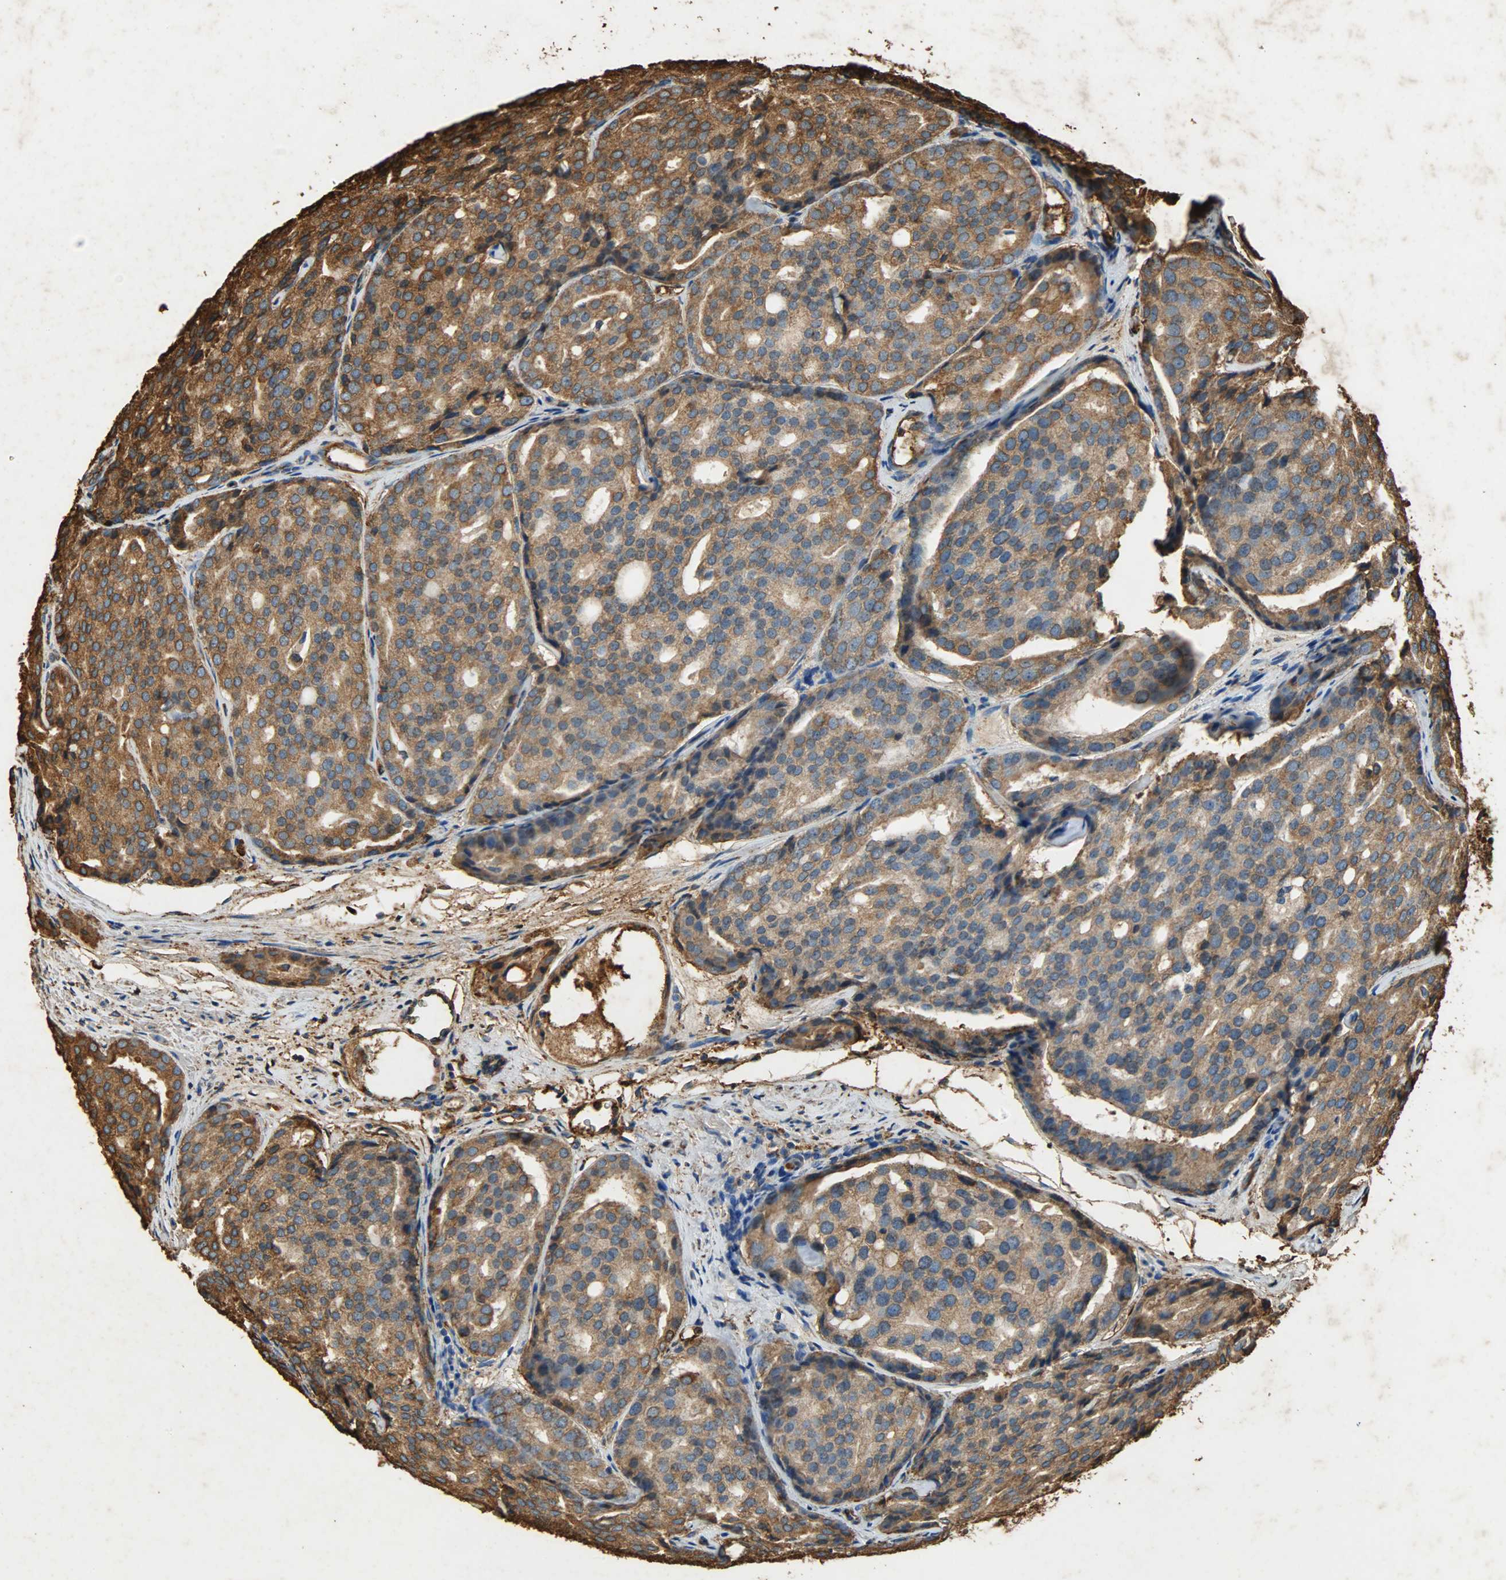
{"staining": {"intensity": "moderate", "quantity": ">75%", "location": "cytoplasmic/membranous"}, "tissue": "prostate cancer", "cell_type": "Tumor cells", "image_type": "cancer", "snomed": [{"axis": "morphology", "description": "Adenocarcinoma, High grade"}, {"axis": "topography", "description": "Prostate"}], "caption": "Prostate cancer stained for a protein displays moderate cytoplasmic/membranous positivity in tumor cells.", "gene": "HSP90B1", "patient": {"sex": "male", "age": 64}}